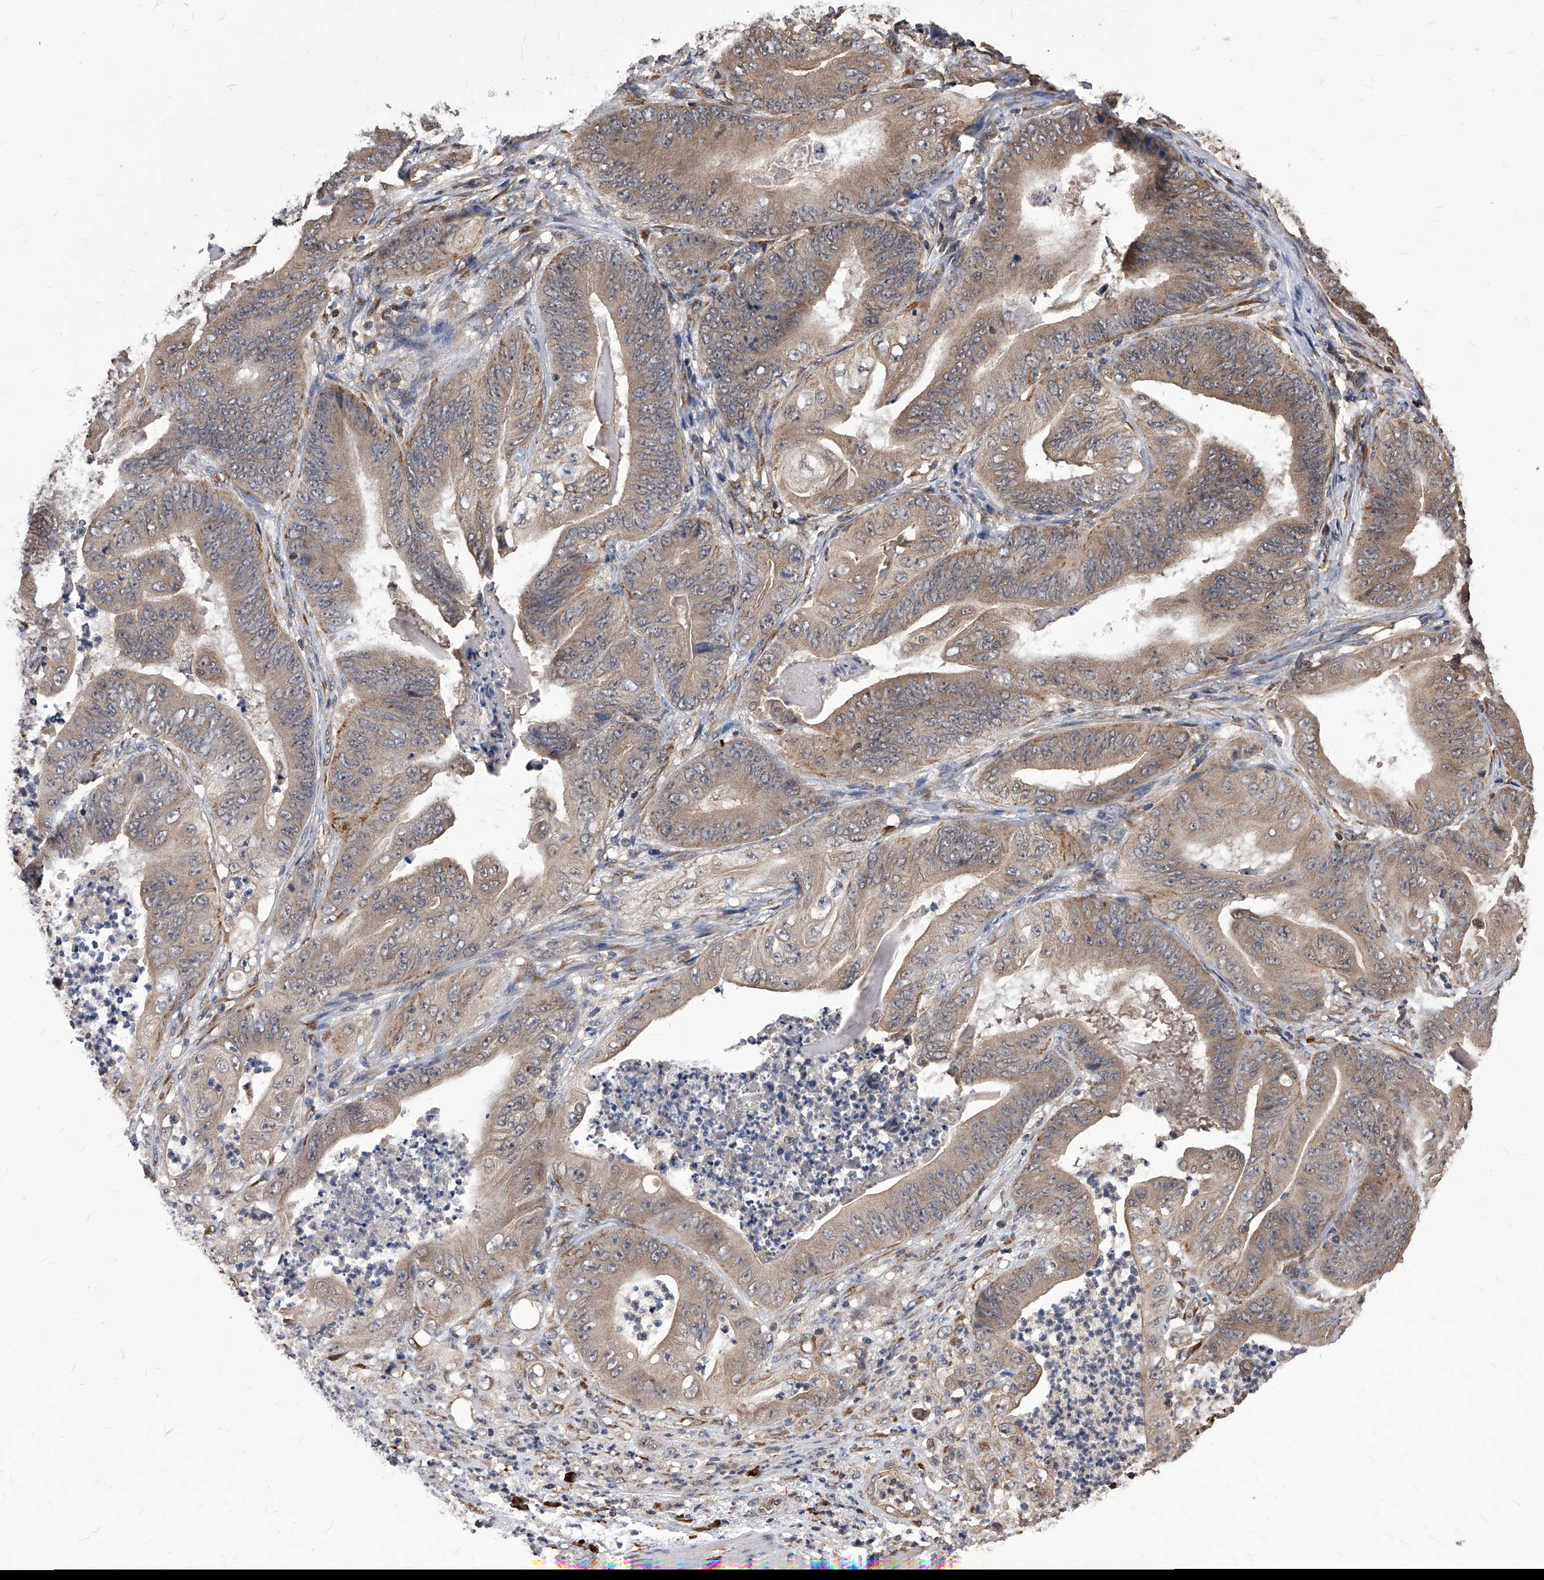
{"staining": {"intensity": "weak", "quantity": ">75%", "location": "cytoplasmic/membranous"}, "tissue": "stomach cancer", "cell_type": "Tumor cells", "image_type": "cancer", "snomed": [{"axis": "morphology", "description": "Adenocarcinoma, NOS"}, {"axis": "topography", "description": "Stomach"}], "caption": "Immunohistochemistry image of neoplastic tissue: human stomach cancer stained using immunohistochemistry (IHC) shows low levels of weak protein expression localized specifically in the cytoplasmic/membranous of tumor cells, appearing as a cytoplasmic/membranous brown color.", "gene": "ID1", "patient": {"sex": "female", "age": 73}}